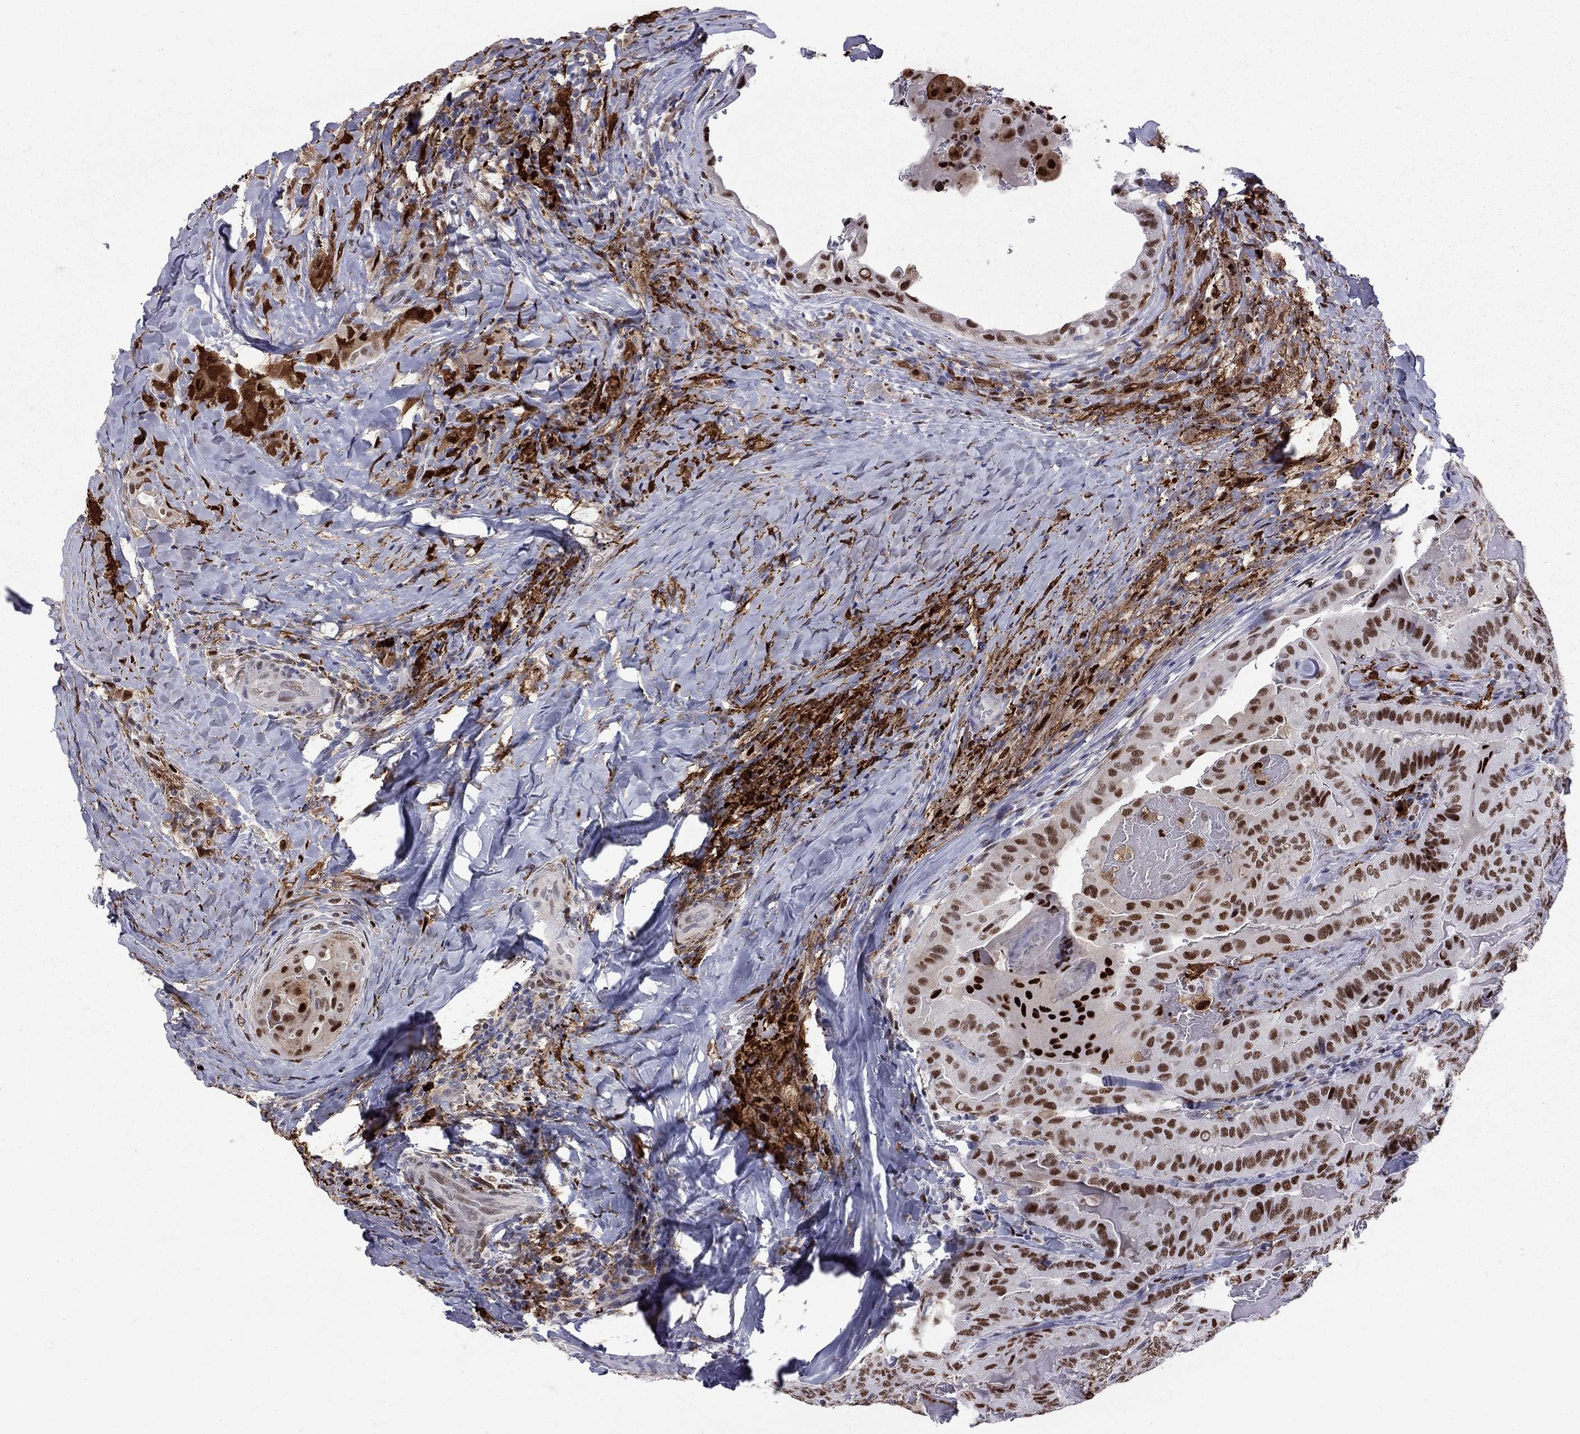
{"staining": {"intensity": "strong", "quantity": ">75%", "location": "nuclear"}, "tissue": "thyroid cancer", "cell_type": "Tumor cells", "image_type": "cancer", "snomed": [{"axis": "morphology", "description": "Papillary adenocarcinoma, NOS"}, {"axis": "topography", "description": "Thyroid gland"}], "caption": "Papillary adenocarcinoma (thyroid) stained for a protein (brown) demonstrates strong nuclear positive expression in about >75% of tumor cells.", "gene": "PCGF3", "patient": {"sex": "female", "age": 68}}